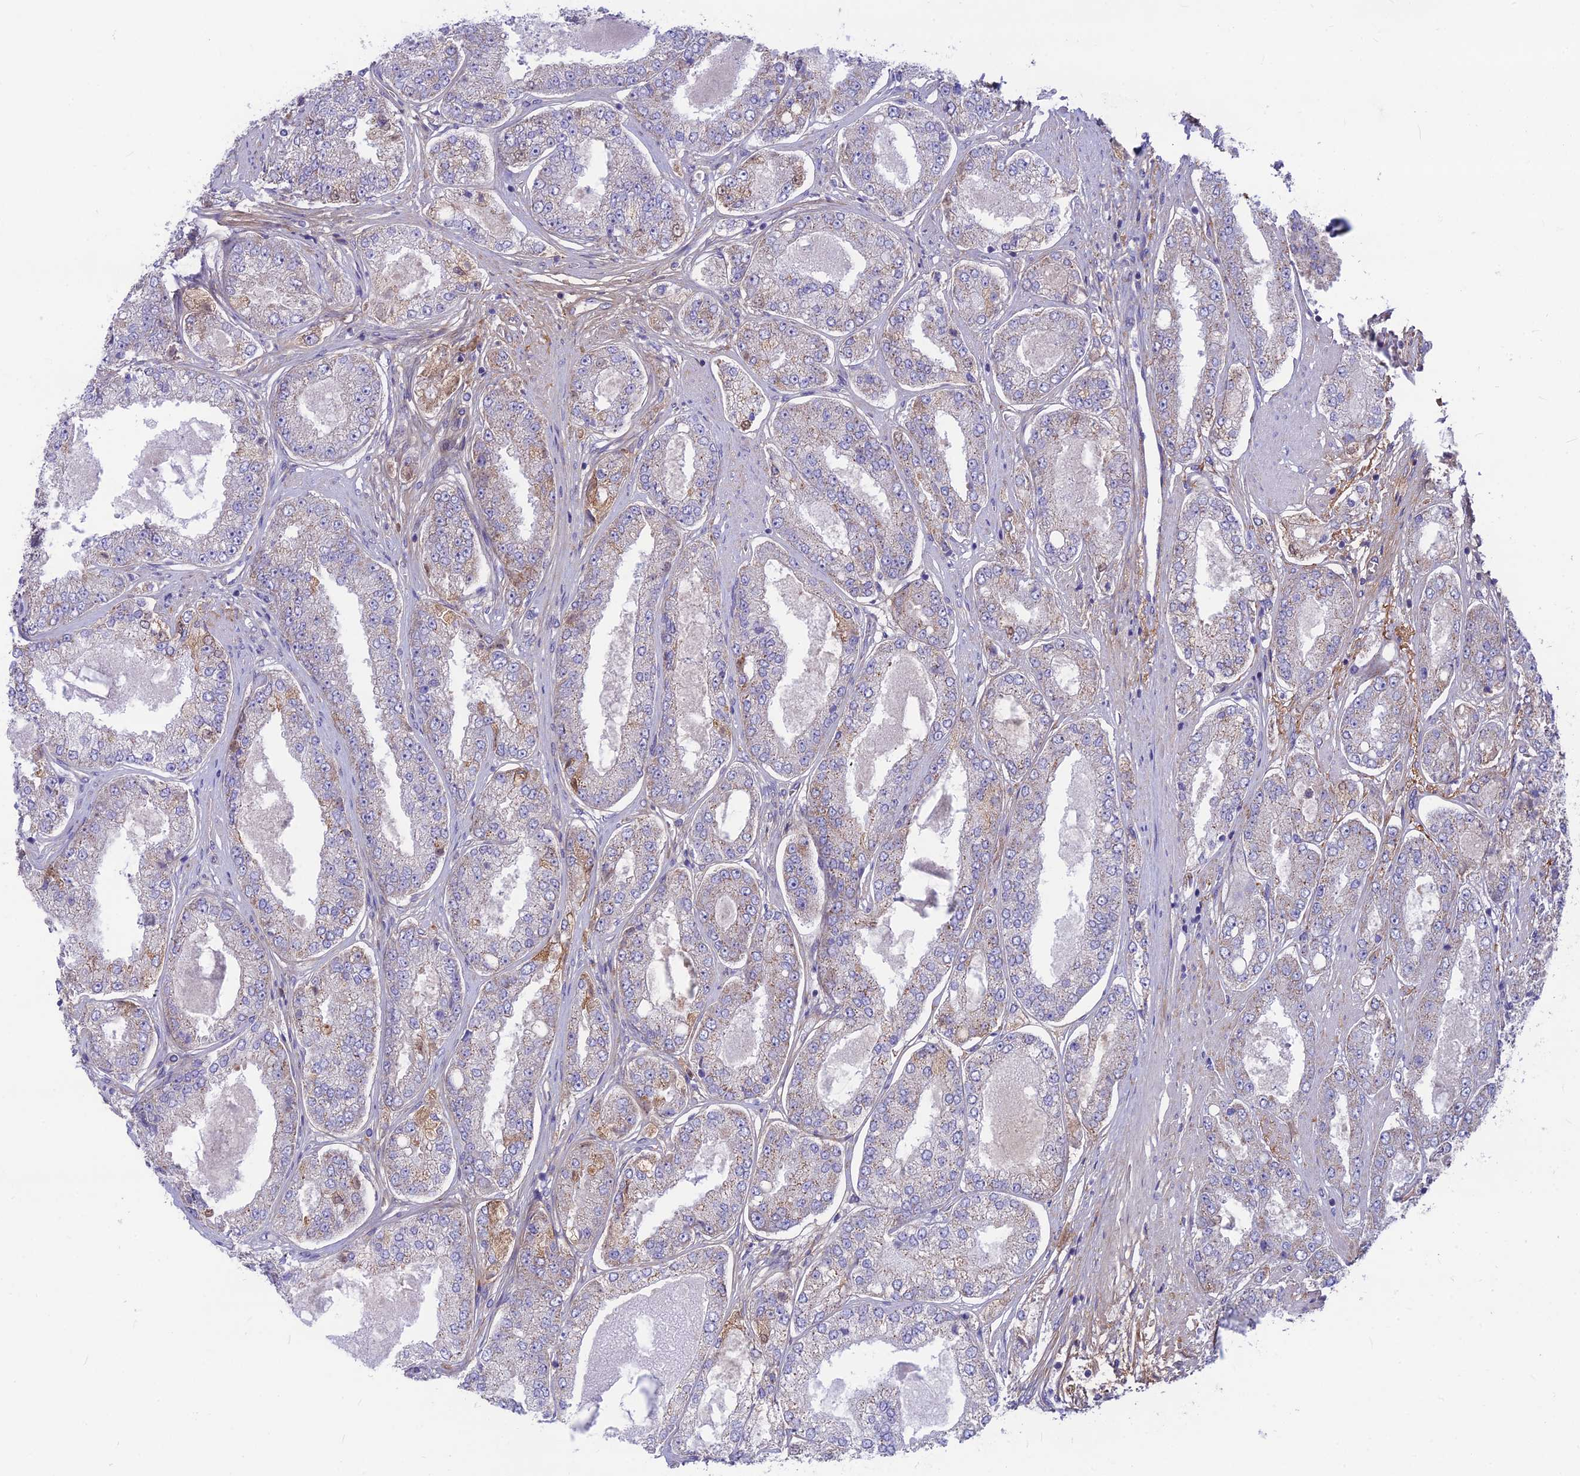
{"staining": {"intensity": "moderate", "quantity": "<25%", "location": "cytoplasmic/membranous"}, "tissue": "prostate cancer", "cell_type": "Tumor cells", "image_type": "cancer", "snomed": [{"axis": "morphology", "description": "Adenocarcinoma, High grade"}, {"axis": "topography", "description": "Prostate"}], "caption": "An IHC photomicrograph of tumor tissue is shown. Protein staining in brown highlights moderate cytoplasmic/membranous positivity in prostate adenocarcinoma (high-grade) within tumor cells.", "gene": "PLAC9", "patient": {"sex": "male", "age": 71}}